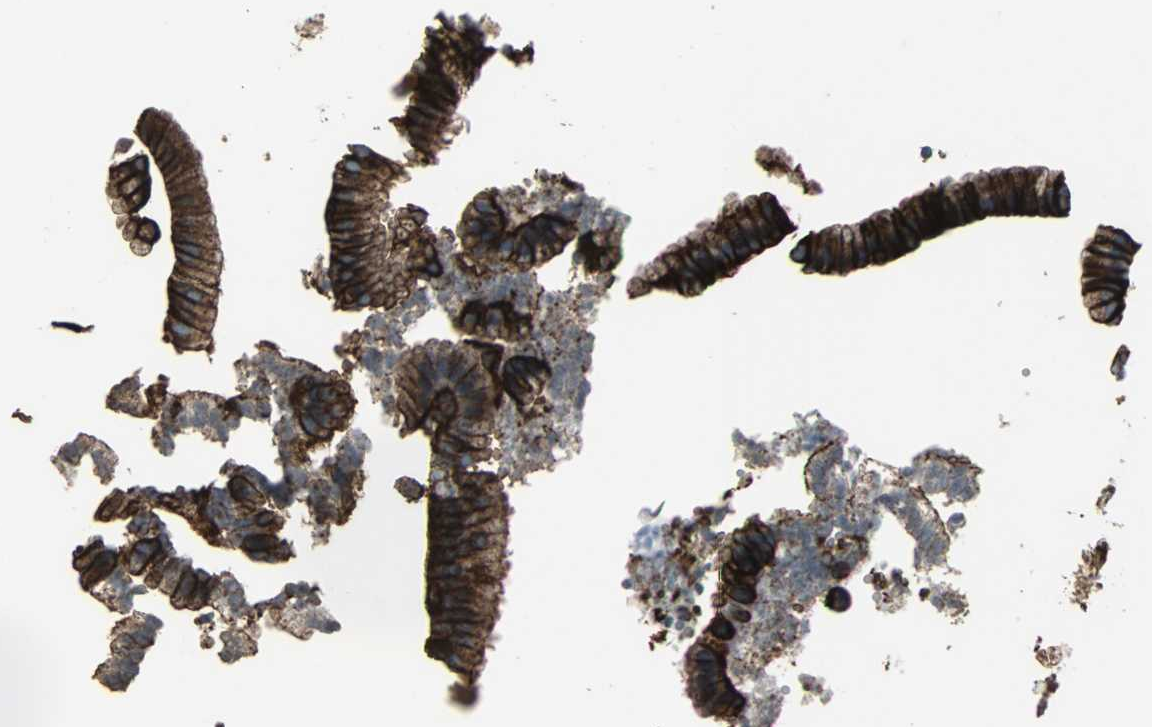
{"staining": {"intensity": "strong", "quantity": ">75%", "location": "cytoplasmic/membranous"}, "tissue": "gallbladder", "cell_type": "Glandular cells", "image_type": "normal", "snomed": [{"axis": "morphology", "description": "Normal tissue, NOS"}, {"axis": "topography", "description": "Gallbladder"}], "caption": "Glandular cells show high levels of strong cytoplasmic/membranous expression in approximately >75% of cells in unremarkable human gallbladder.", "gene": "F11R", "patient": {"sex": "female", "age": 24}}